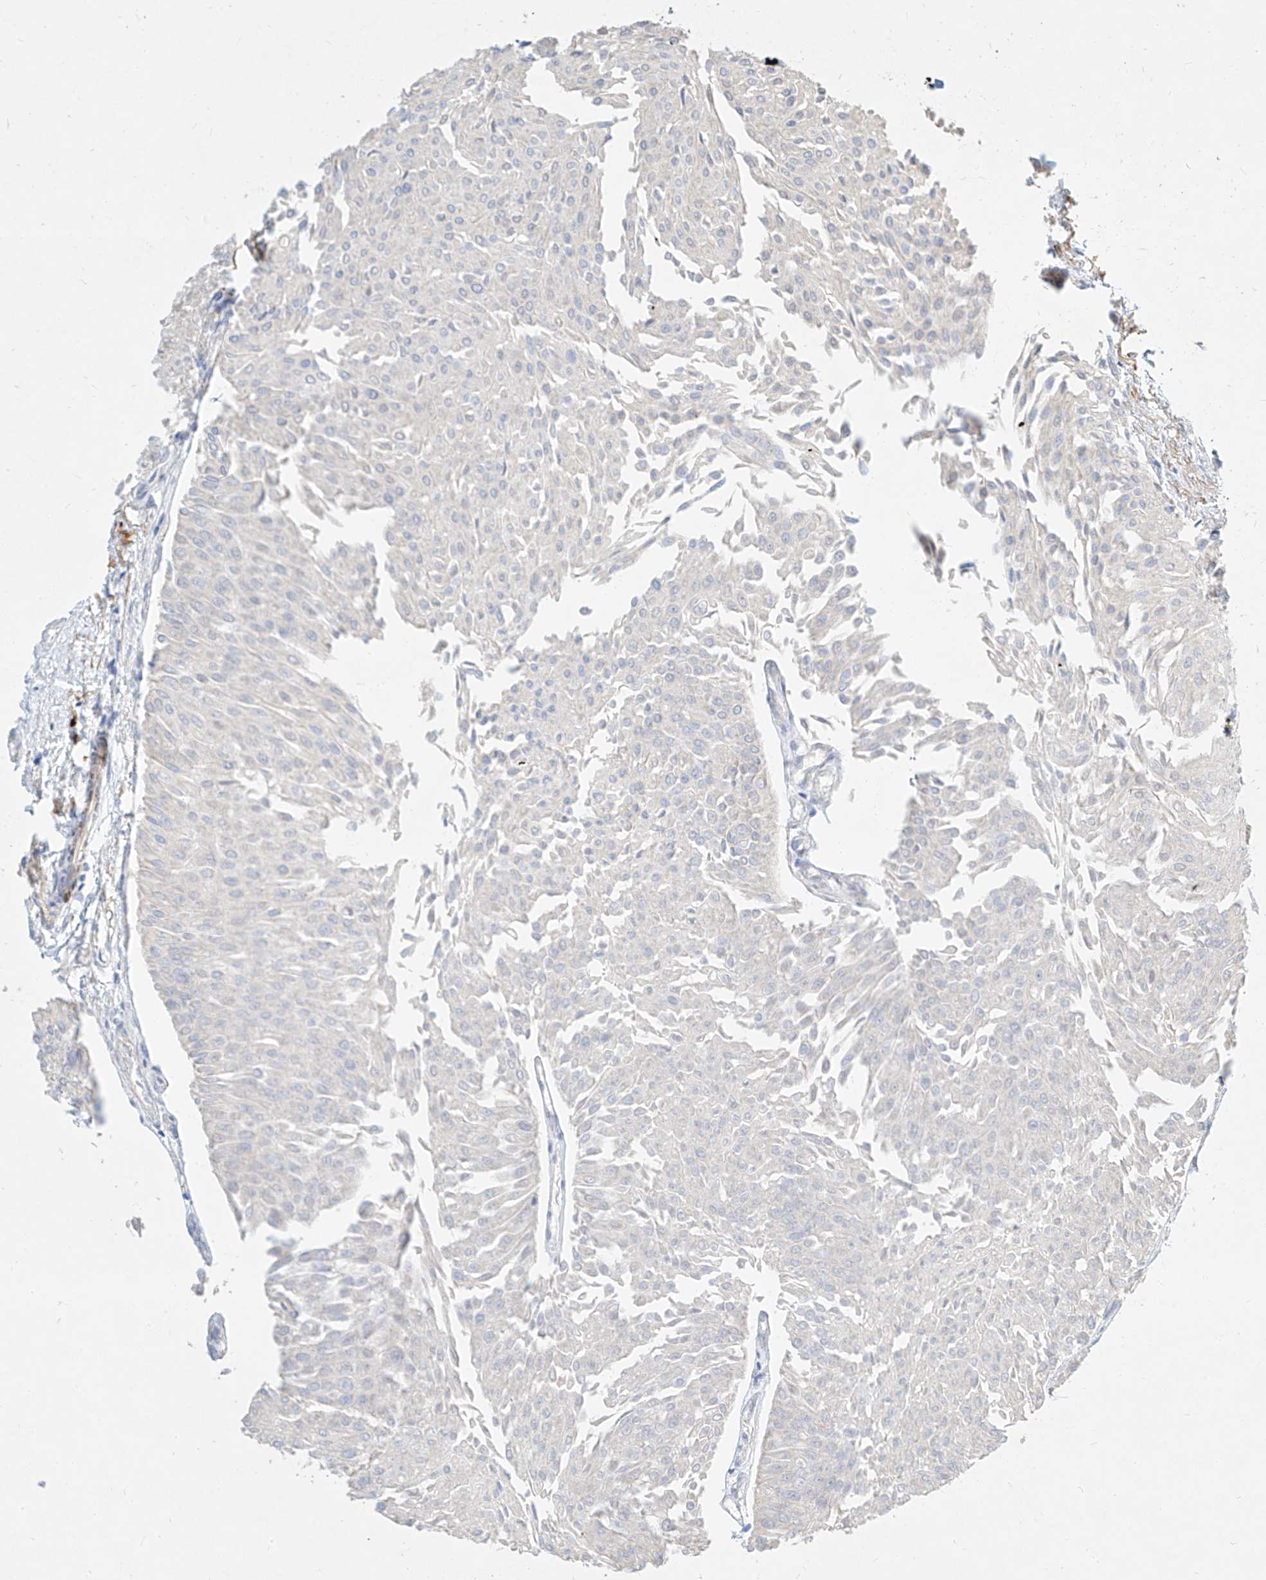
{"staining": {"intensity": "negative", "quantity": "none", "location": "none"}, "tissue": "urothelial cancer", "cell_type": "Tumor cells", "image_type": "cancer", "snomed": [{"axis": "morphology", "description": "Urothelial carcinoma, Low grade"}, {"axis": "topography", "description": "Urinary bladder"}], "caption": "DAB (3,3'-diaminobenzidine) immunohistochemical staining of urothelial cancer shows no significant positivity in tumor cells.", "gene": "KCNH5", "patient": {"sex": "male", "age": 67}}